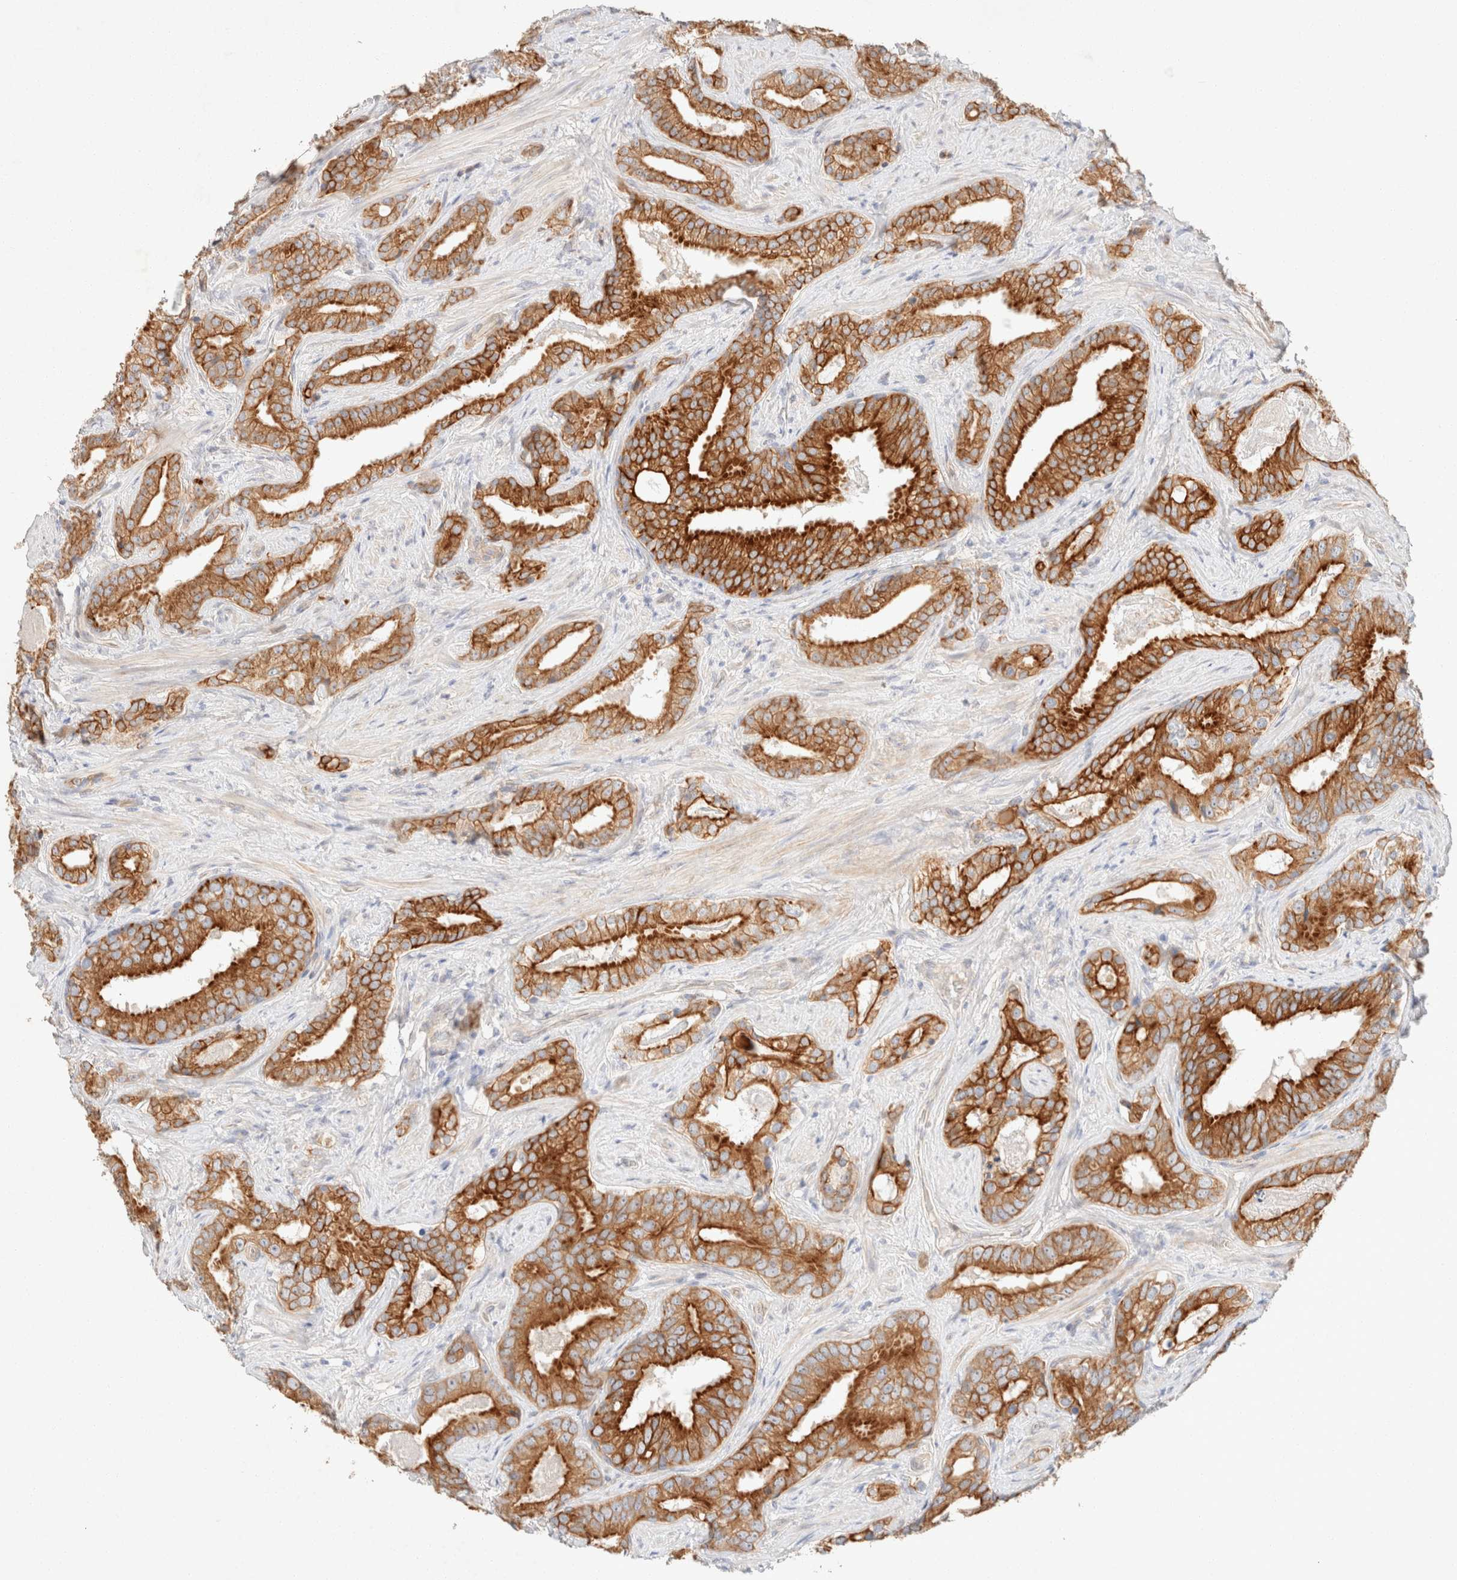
{"staining": {"intensity": "strong", "quantity": ">75%", "location": "cytoplasmic/membranous"}, "tissue": "prostate cancer", "cell_type": "Tumor cells", "image_type": "cancer", "snomed": [{"axis": "morphology", "description": "Adenocarcinoma, Low grade"}, {"axis": "topography", "description": "Prostate"}], "caption": "This image reveals immunohistochemistry staining of human adenocarcinoma (low-grade) (prostate), with high strong cytoplasmic/membranous staining in about >75% of tumor cells.", "gene": "CSNK1E", "patient": {"sex": "male", "age": 67}}